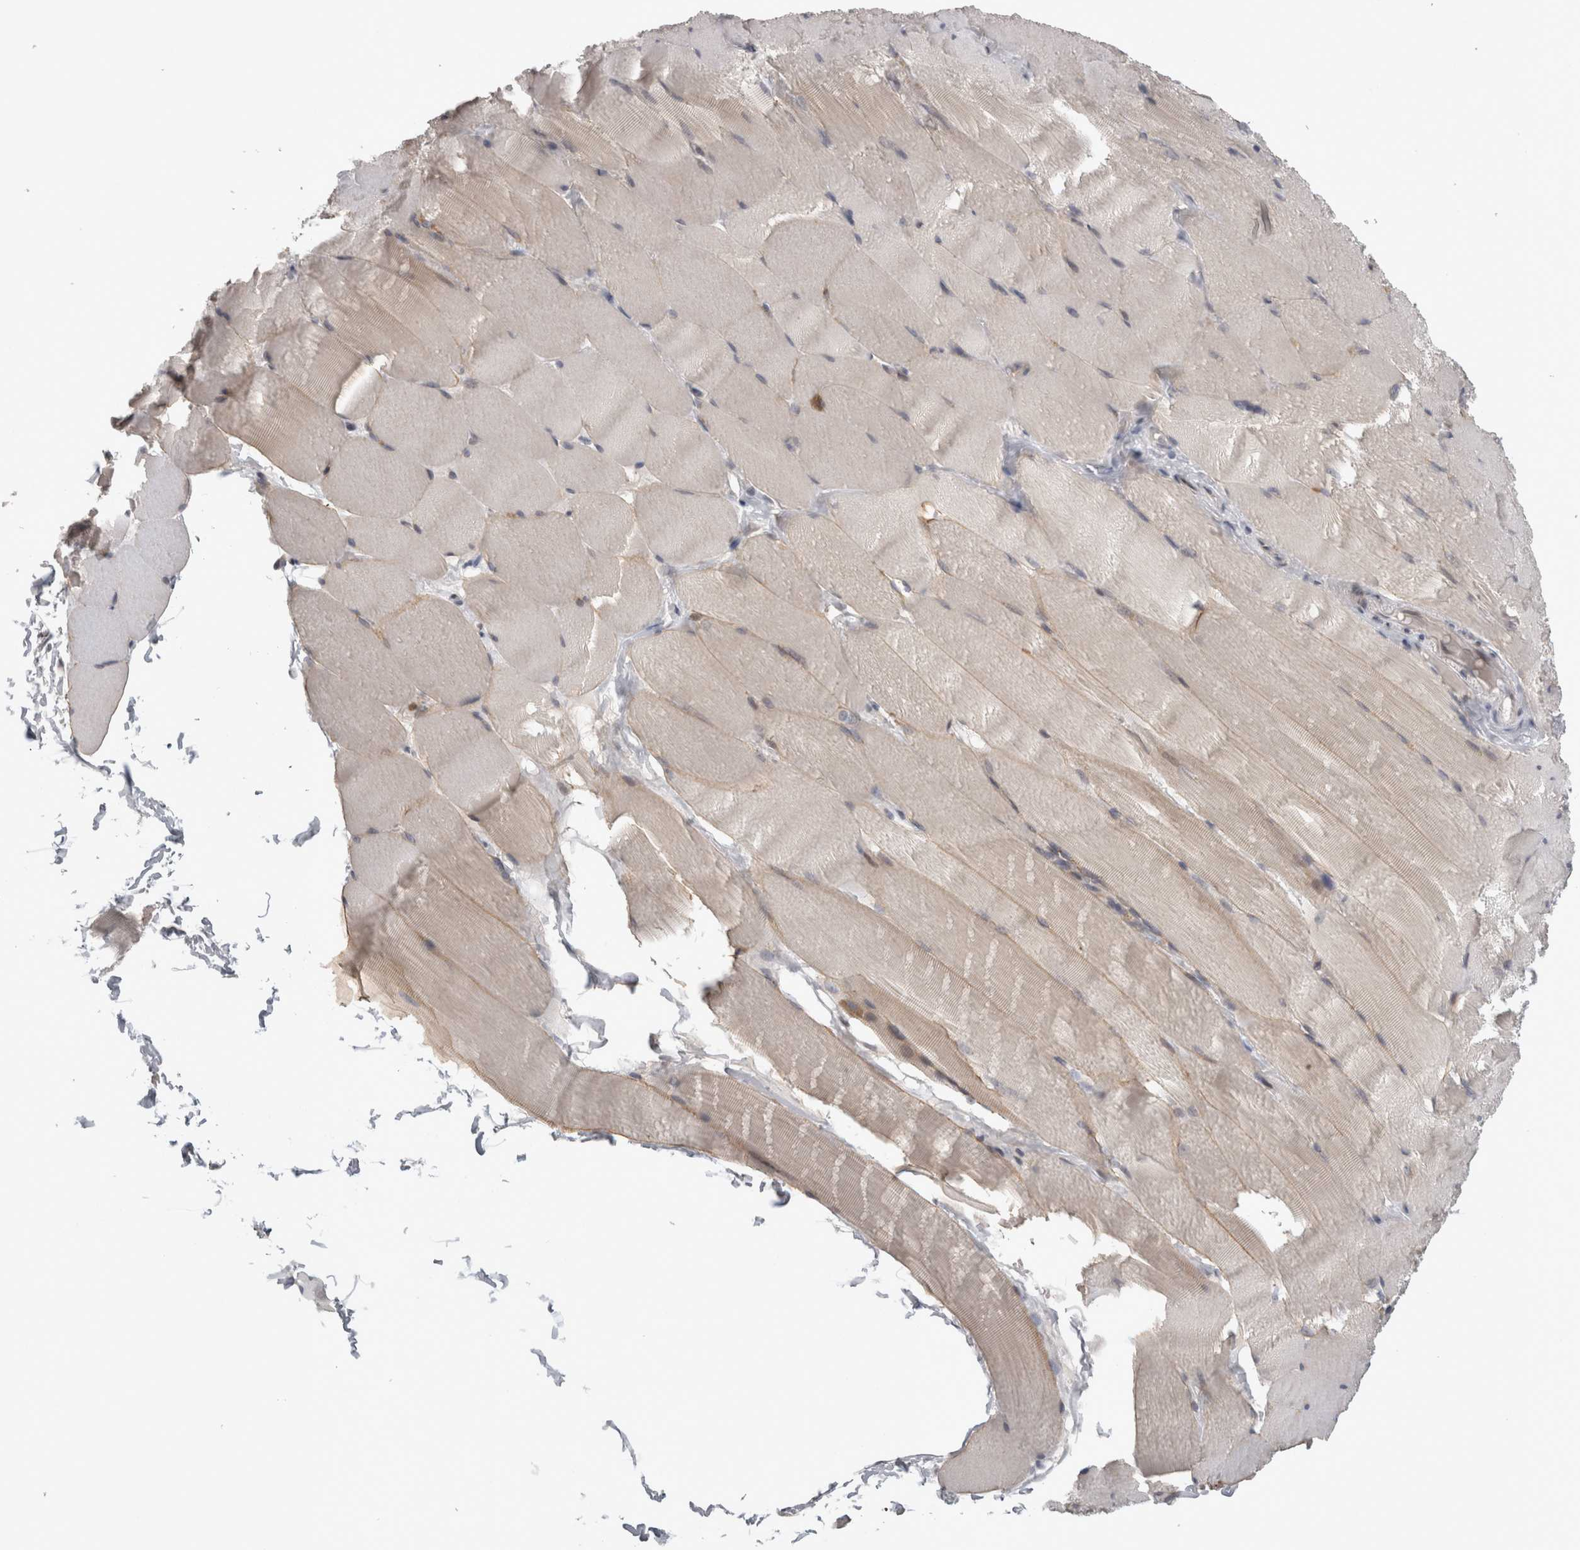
{"staining": {"intensity": "weak", "quantity": "25%-75%", "location": "cytoplasmic/membranous"}, "tissue": "skeletal muscle", "cell_type": "Myocytes", "image_type": "normal", "snomed": [{"axis": "morphology", "description": "Normal tissue, NOS"}, {"axis": "topography", "description": "Skin"}, {"axis": "topography", "description": "Skeletal muscle"}], "caption": "Immunohistochemical staining of benign skeletal muscle exhibits weak cytoplasmic/membranous protein expression in approximately 25%-75% of myocytes.", "gene": "KIF18B", "patient": {"sex": "male", "age": 83}}